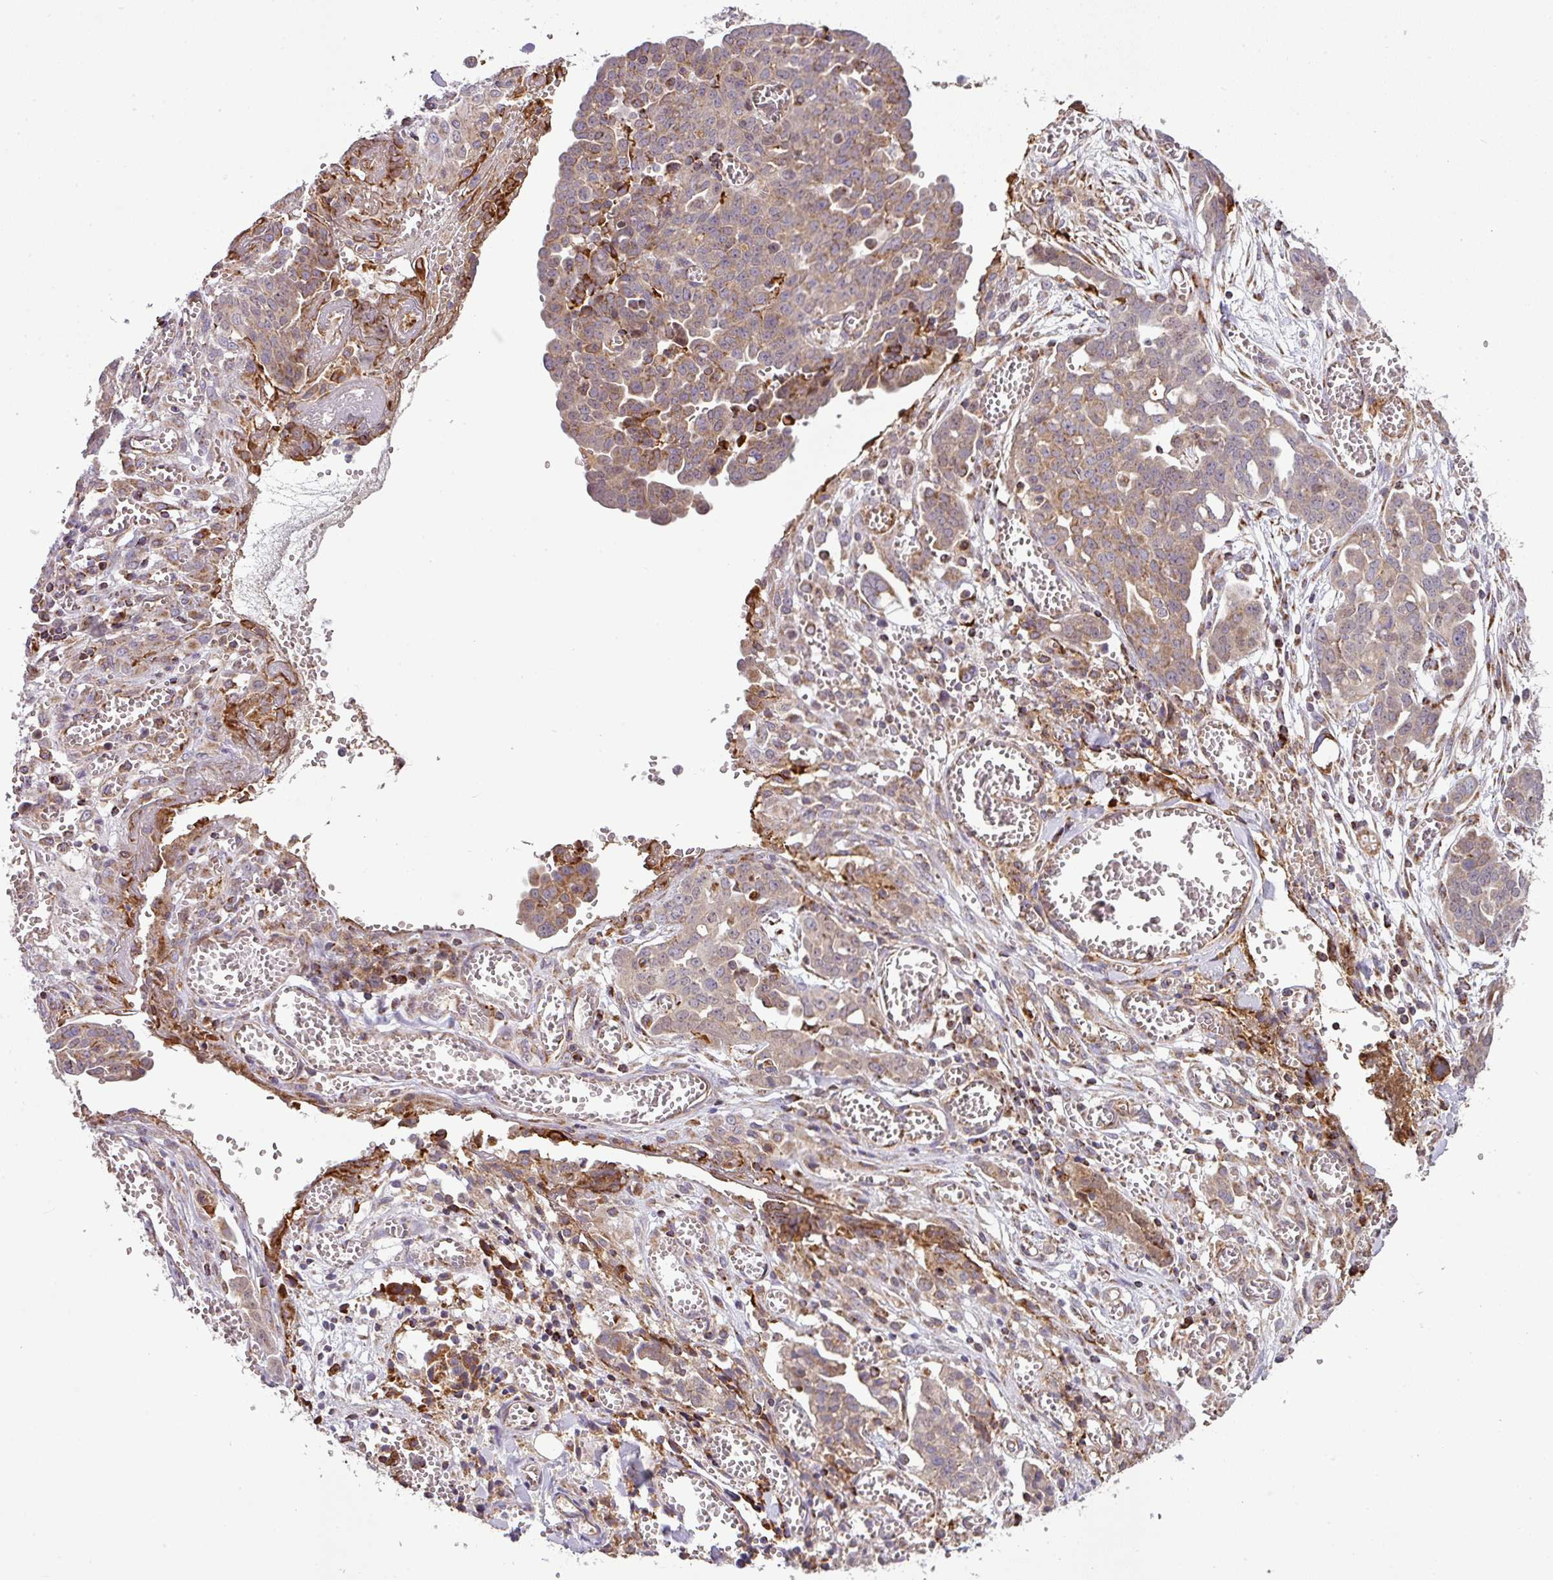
{"staining": {"intensity": "weak", "quantity": ">75%", "location": "cytoplasmic/membranous"}, "tissue": "ovarian cancer", "cell_type": "Tumor cells", "image_type": "cancer", "snomed": [{"axis": "morphology", "description": "Cystadenocarcinoma, serous, NOS"}, {"axis": "topography", "description": "Soft tissue"}, {"axis": "topography", "description": "Ovary"}], "caption": "Protein analysis of ovarian cancer tissue shows weak cytoplasmic/membranous staining in about >75% of tumor cells.", "gene": "PRELID3B", "patient": {"sex": "female", "age": 57}}